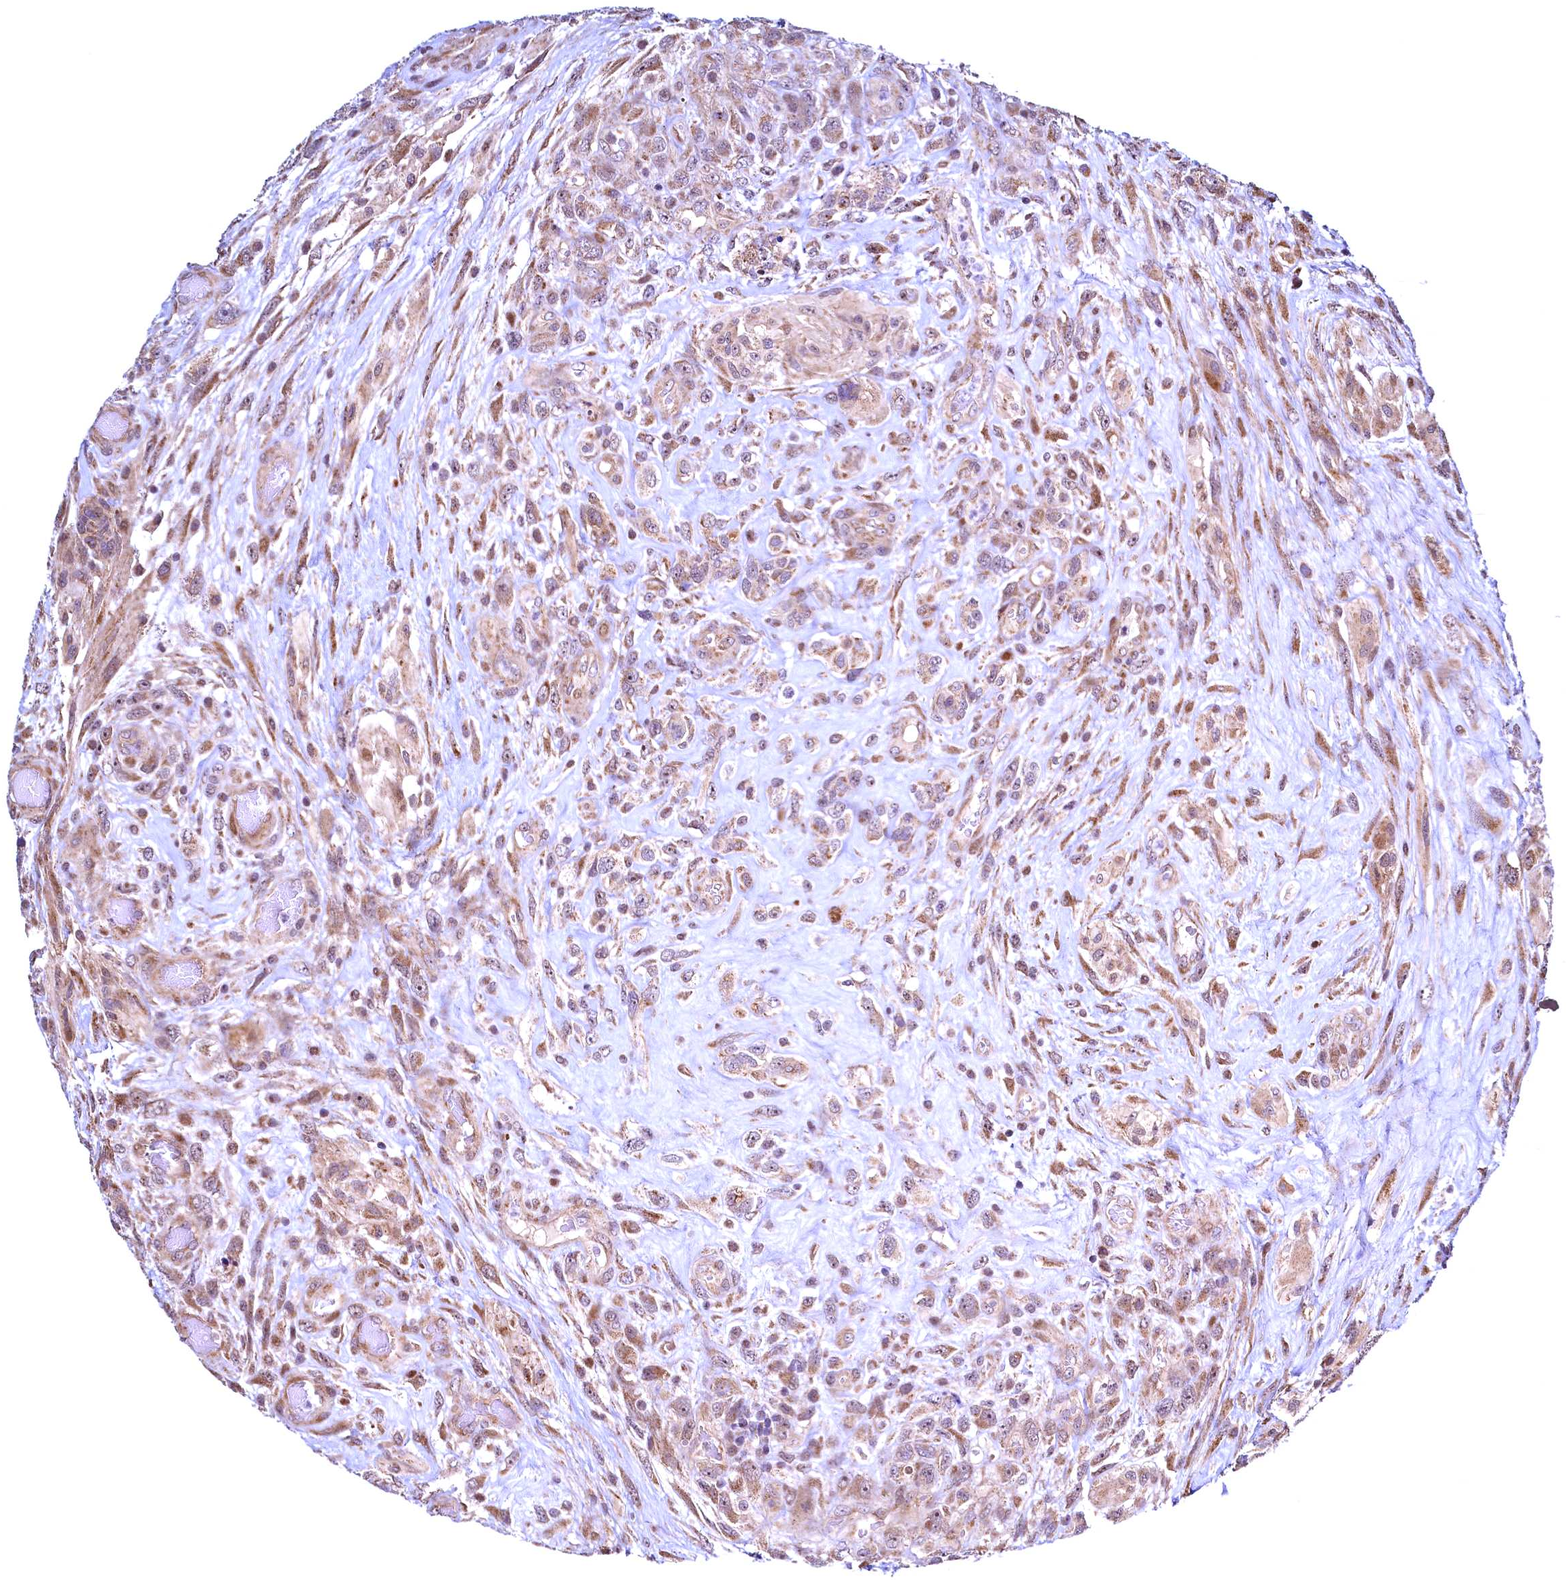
{"staining": {"intensity": "moderate", "quantity": ">75%", "location": "cytoplasmic/membranous"}, "tissue": "glioma", "cell_type": "Tumor cells", "image_type": "cancer", "snomed": [{"axis": "morphology", "description": "Glioma, malignant, High grade"}, {"axis": "topography", "description": "Brain"}], "caption": "This micrograph displays glioma stained with immunohistochemistry to label a protein in brown. The cytoplasmic/membranous of tumor cells show moderate positivity for the protein. Nuclei are counter-stained blue.", "gene": "RBFA", "patient": {"sex": "male", "age": 61}}